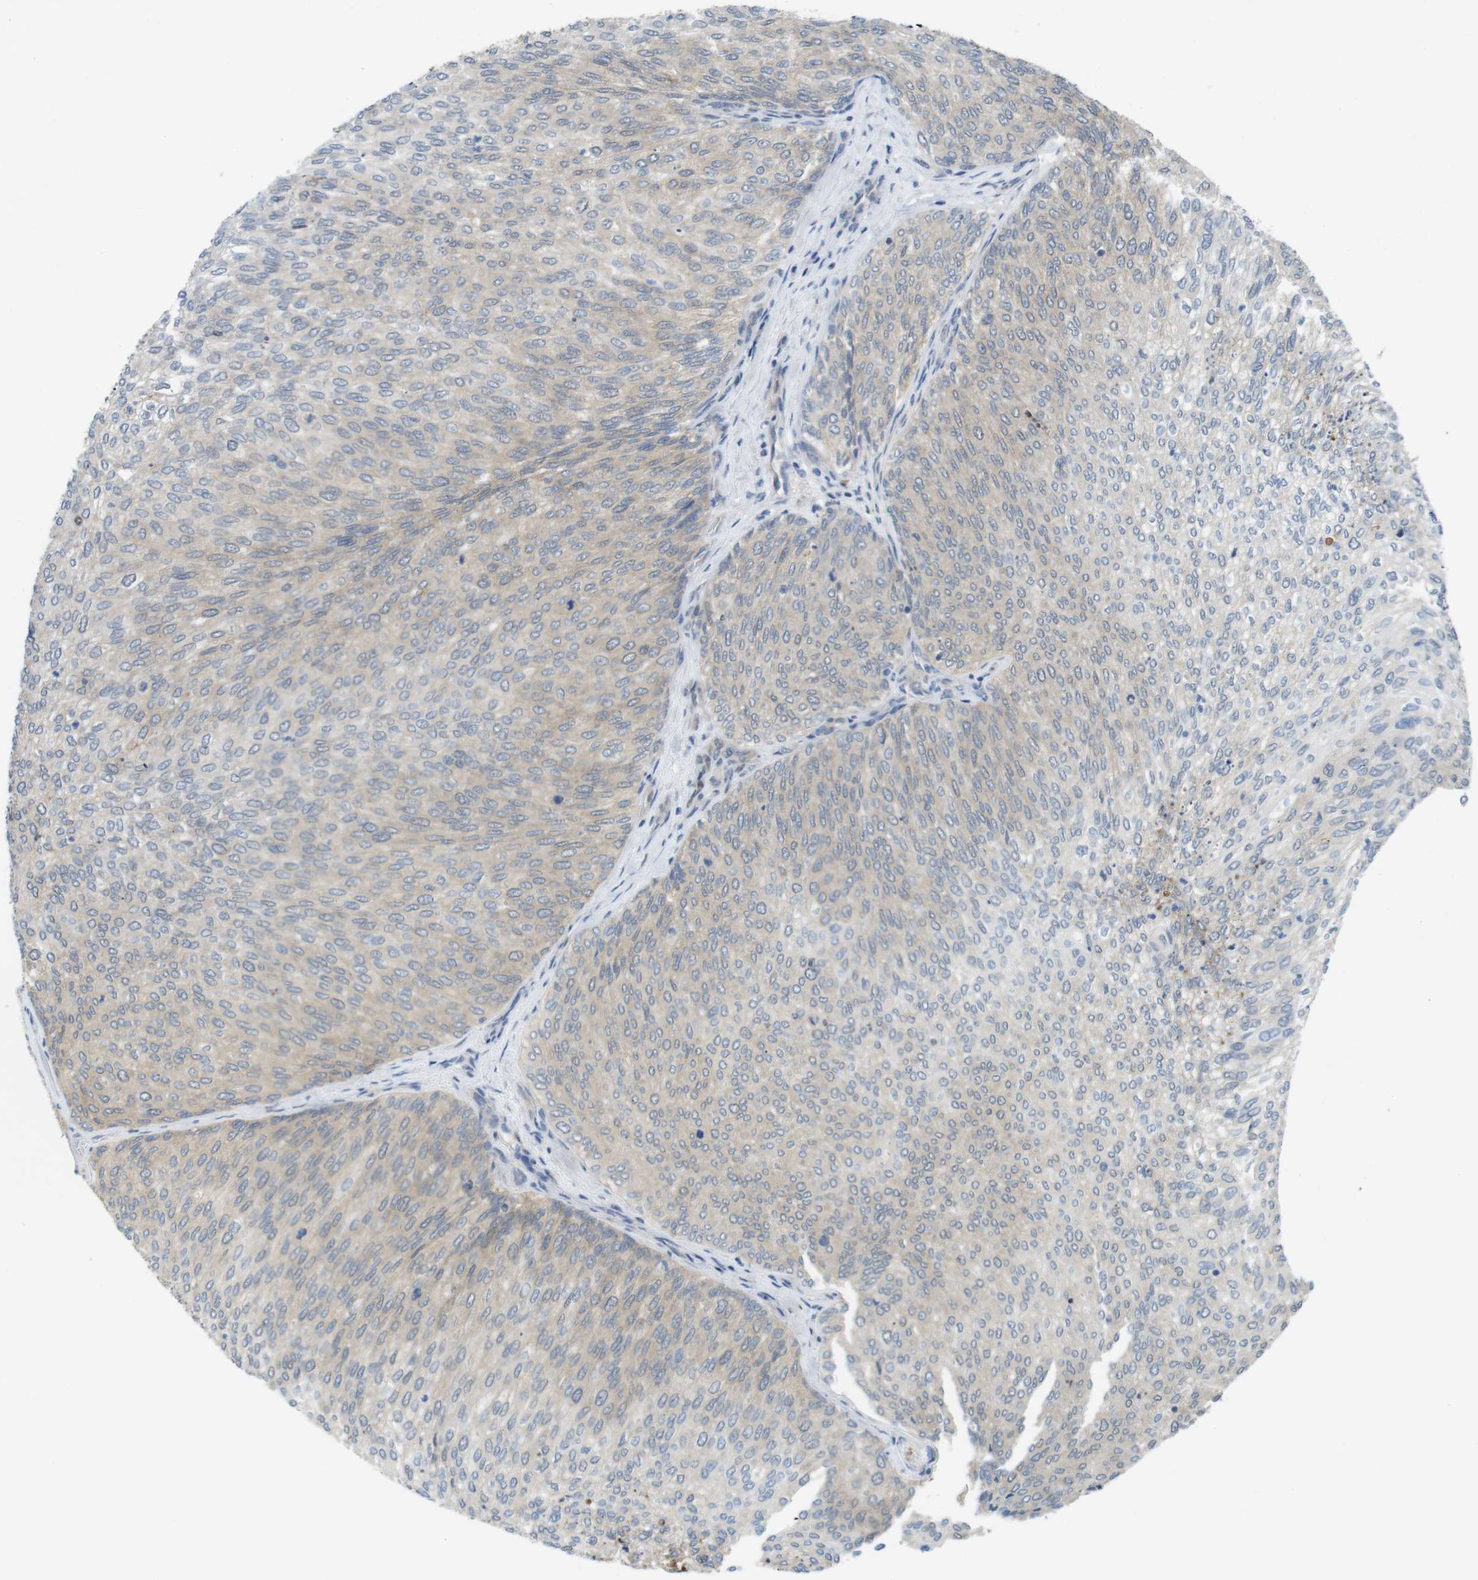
{"staining": {"intensity": "weak", "quantity": "25%-75%", "location": "cytoplasmic/membranous"}, "tissue": "urothelial cancer", "cell_type": "Tumor cells", "image_type": "cancer", "snomed": [{"axis": "morphology", "description": "Urothelial carcinoma, Low grade"}, {"axis": "topography", "description": "Urinary bladder"}], "caption": "There is low levels of weak cytoplasmic/membranous expression in tumor cells of urothelial cancer, as demonstrated by immunohistochemical staining (brown color).", "gene": "CASP2", "patient": {"sex": "female", "age": 79}}